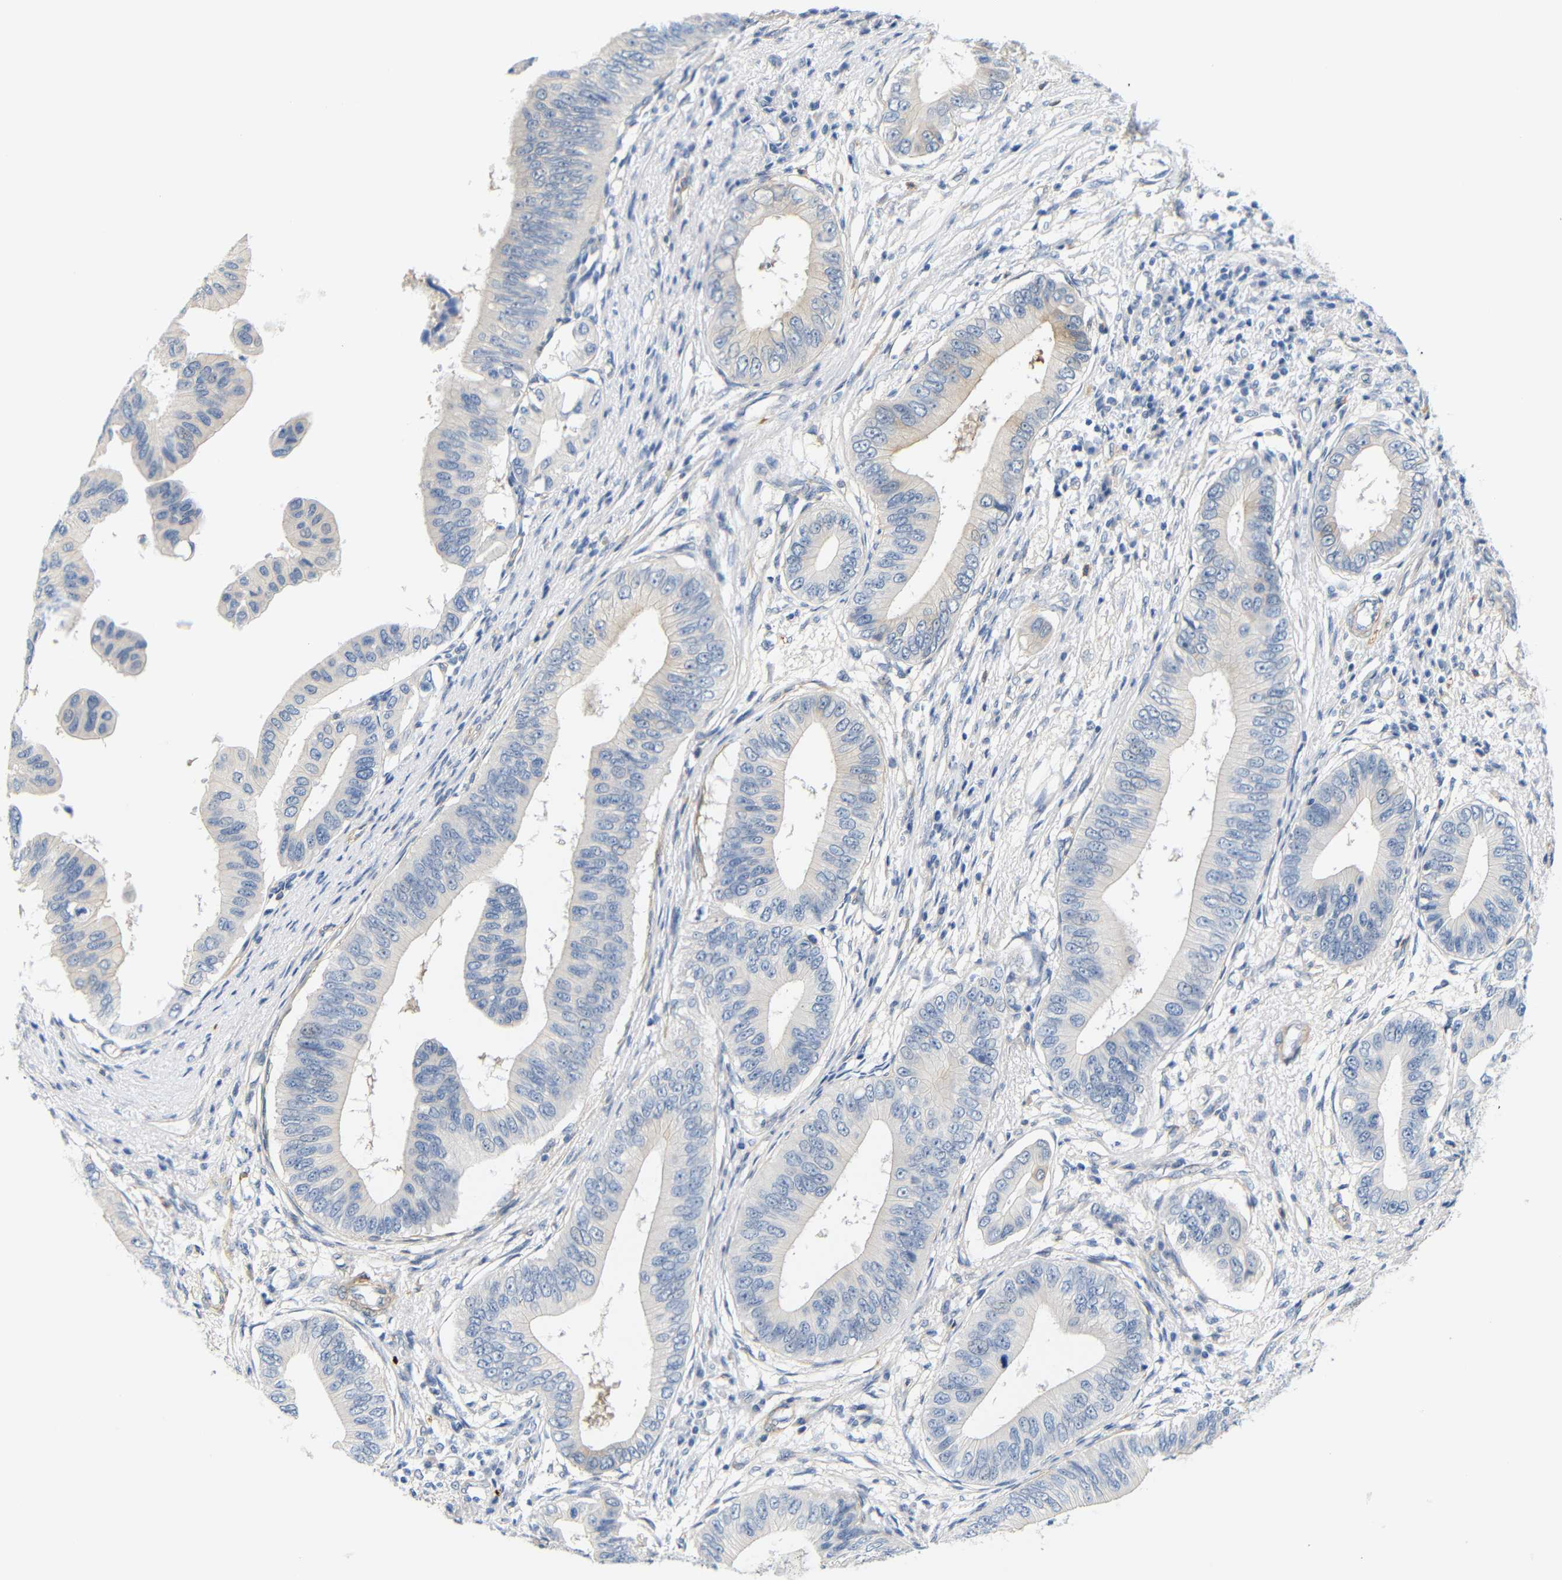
{"staining": {"intensity": "negative", "quantity": "none", "location": "none"}, "tissue": "pancreatic cancer", "cell_type": "Tumor cells", "image_type": "cancer", "snomed": [{"axis": "morphology", "description": "Adenocarcinoma, NOS"}, {"axis": "topography", "description": "Pancreas"}], "caption": "A high-resolution micrograph shows immunohistochemistry staining of pancreatic cancer (adenocarcinoma), which displays no significant positivity in tumor cells. (Brightfield microscopy of DAB (3,3'-diaminobenzidine) immunohistochemistry (IHC) at high magnification).", "gene": "STMN3", "patient": {"sex": "male", "age": 77}}